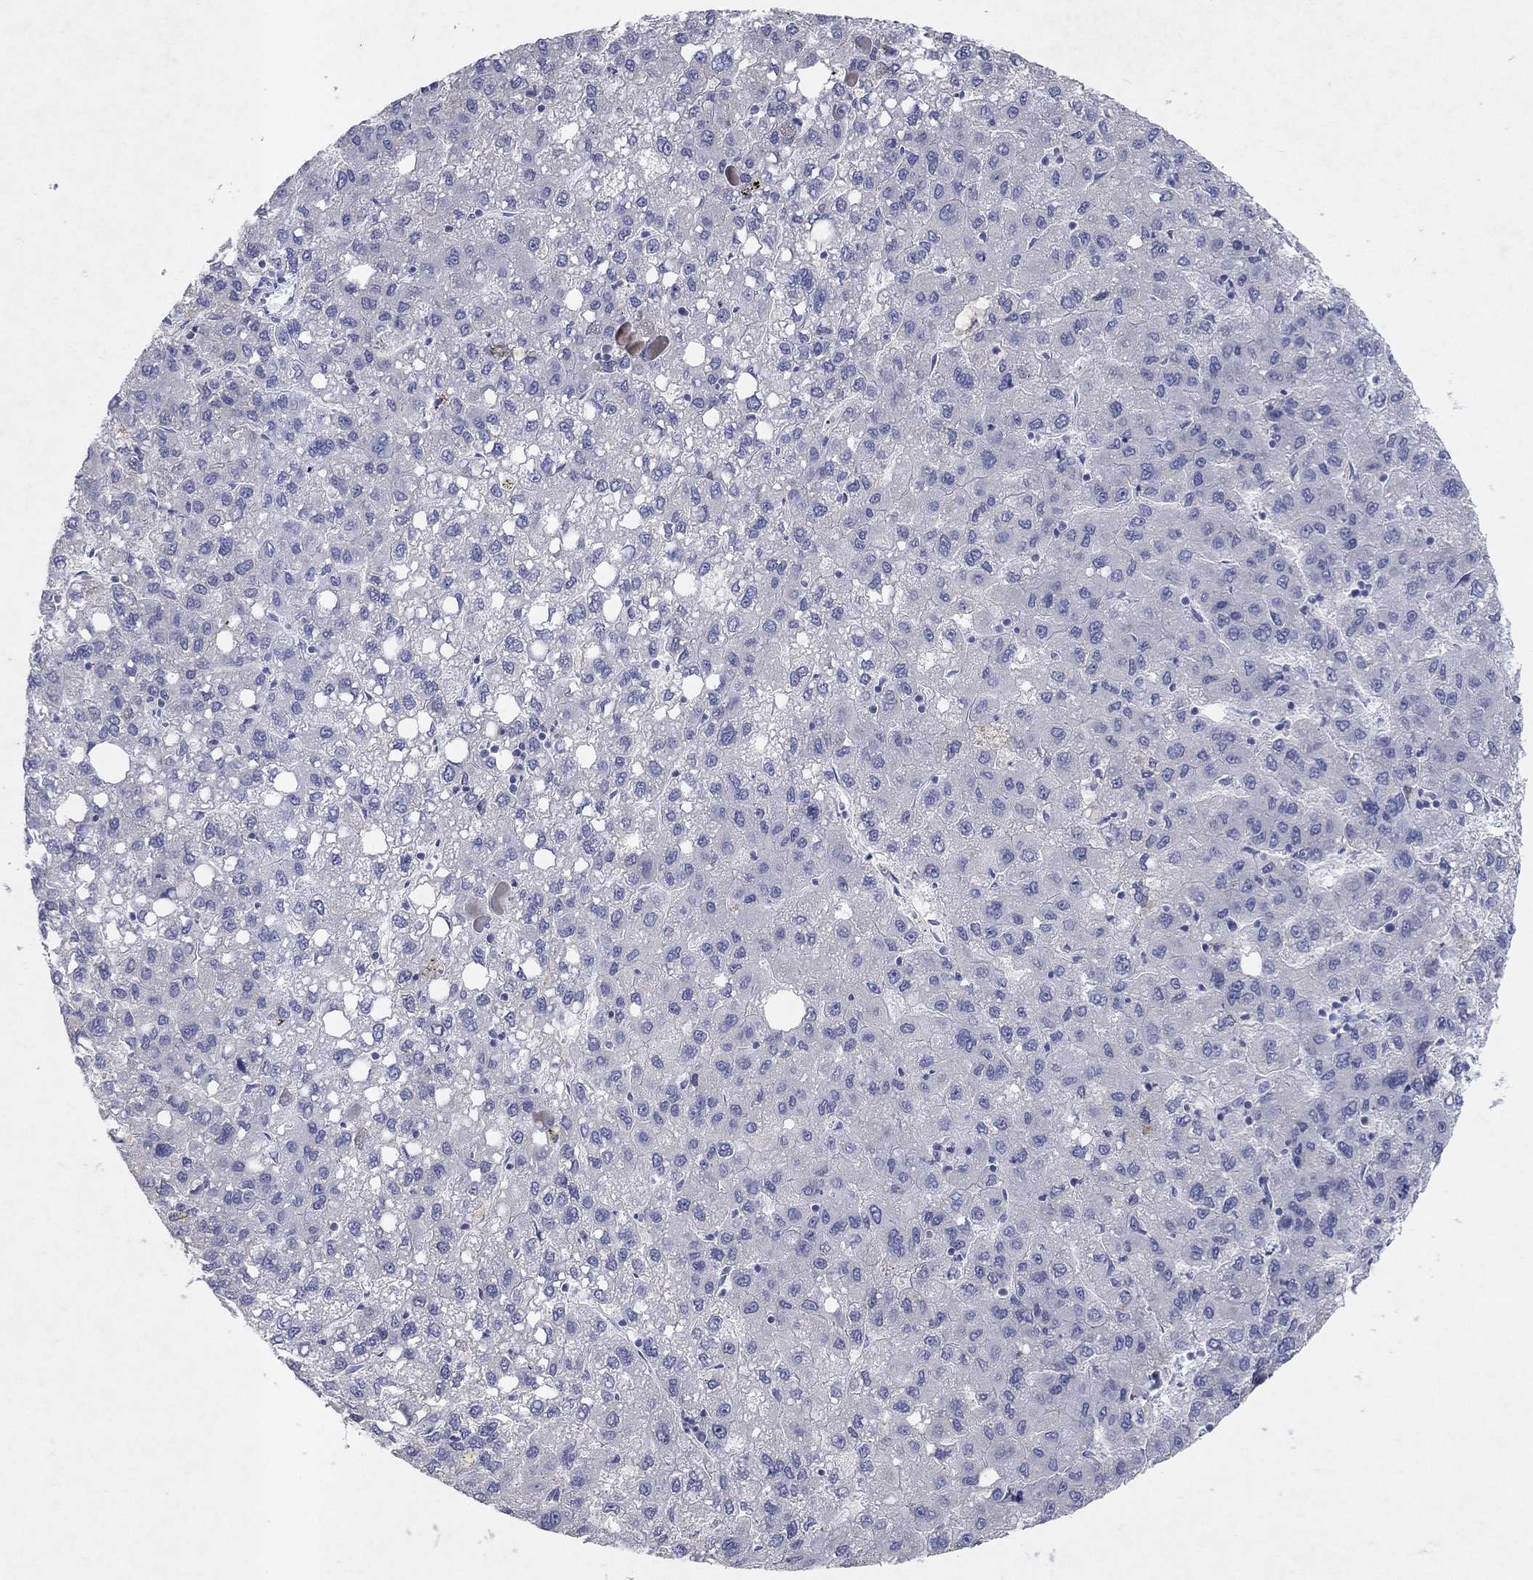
{"staining": {"intensity": "negative", "quantity": "none", "location": "none"}, "tissue": "liver cancer", "cell_type": "Tumor cells", "image_type": "cancer", "snomed": [{"axis": "morphology", "description": "Carcinoma, Hepatocellular, NOS"}, {"axis": "topography", "description": "Liver"}], "caption": "Human liver cancer (hepatocellular carcinoma) stained for a protein using immunohistochemistry (IHC) shows no staining in tumor cells.", "gene": "KRT40", "patient": {"sex": "female", "age": 82}}